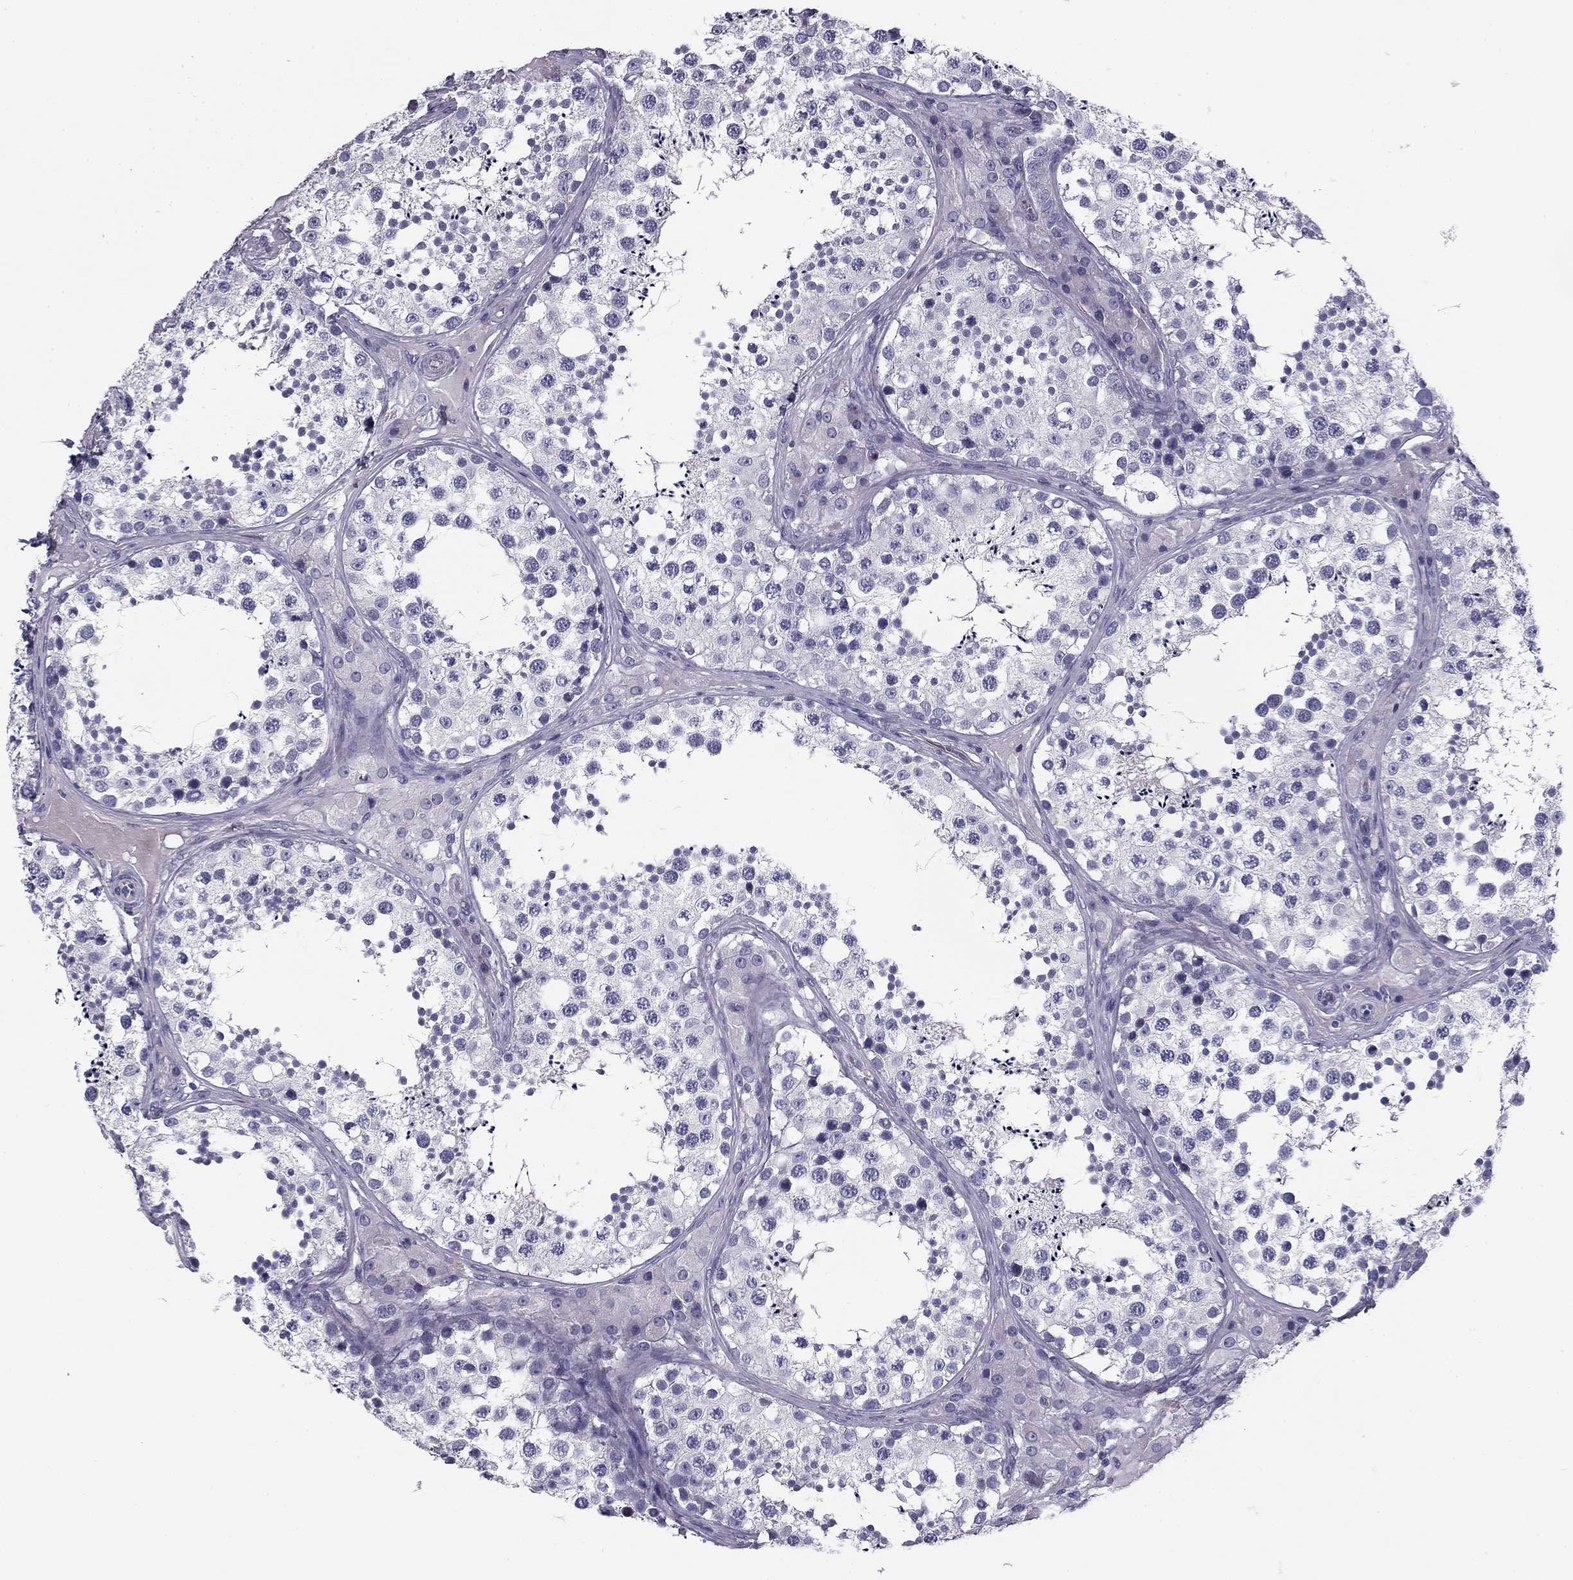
{"staining": {"intensity": "negative", "quantity": "none", "location": "none"}, "tissue": "testis", "cell_type": "Cells in seminiferous ducts", "image_type": "normal", "snomed": [{"axis": "morphology", "description": "Normal tissue, NOS"}, {"axis": "topography", "description": "Testis"}], "caption": "Immunohistochemical staining of normal testis displays no significant staining in cells in seminiferous ducts.", "gene": "FLNC", "patient": {"sex": "male", "age": 34}}